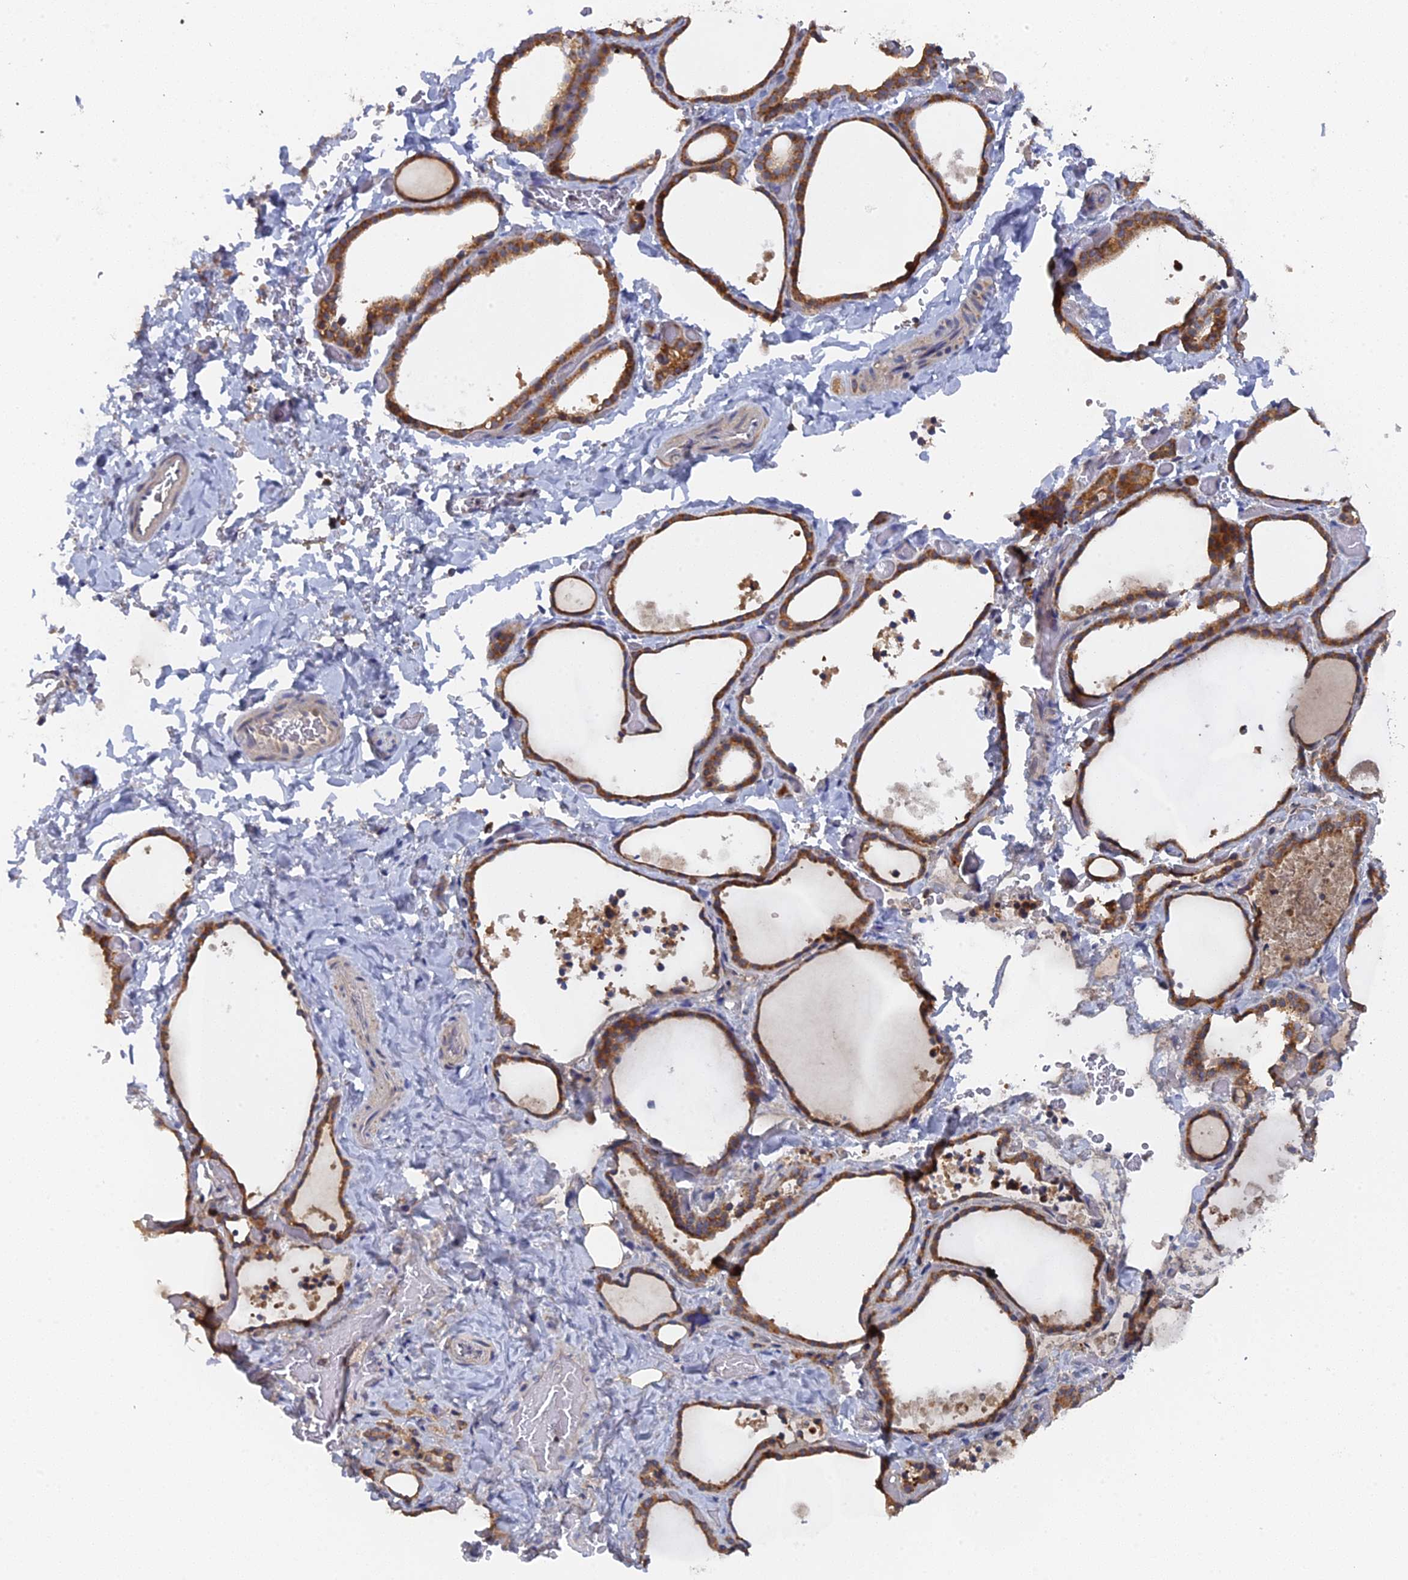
{"staining": {"intensity": "strong", "quantity": ">75%", "location": "cytoplasmic/membranous"}, "tissue": "thyroid gland", "cell_type": "Glandular cells", "image_type": "normal", "snomed": [{"axis": "morphology", "description": "Normal tissue, NOS"}, {"axis": "topography", "description": "Thyroid gland"}], "caption": "Human thyroid gland stained for a protein (brown) demonstrates strong cytoplasmic/membranous positive expression in approximately >75% of glandular cells.", "gene": "MIGA2", "patient": {"sex": "female", "age": 44}}